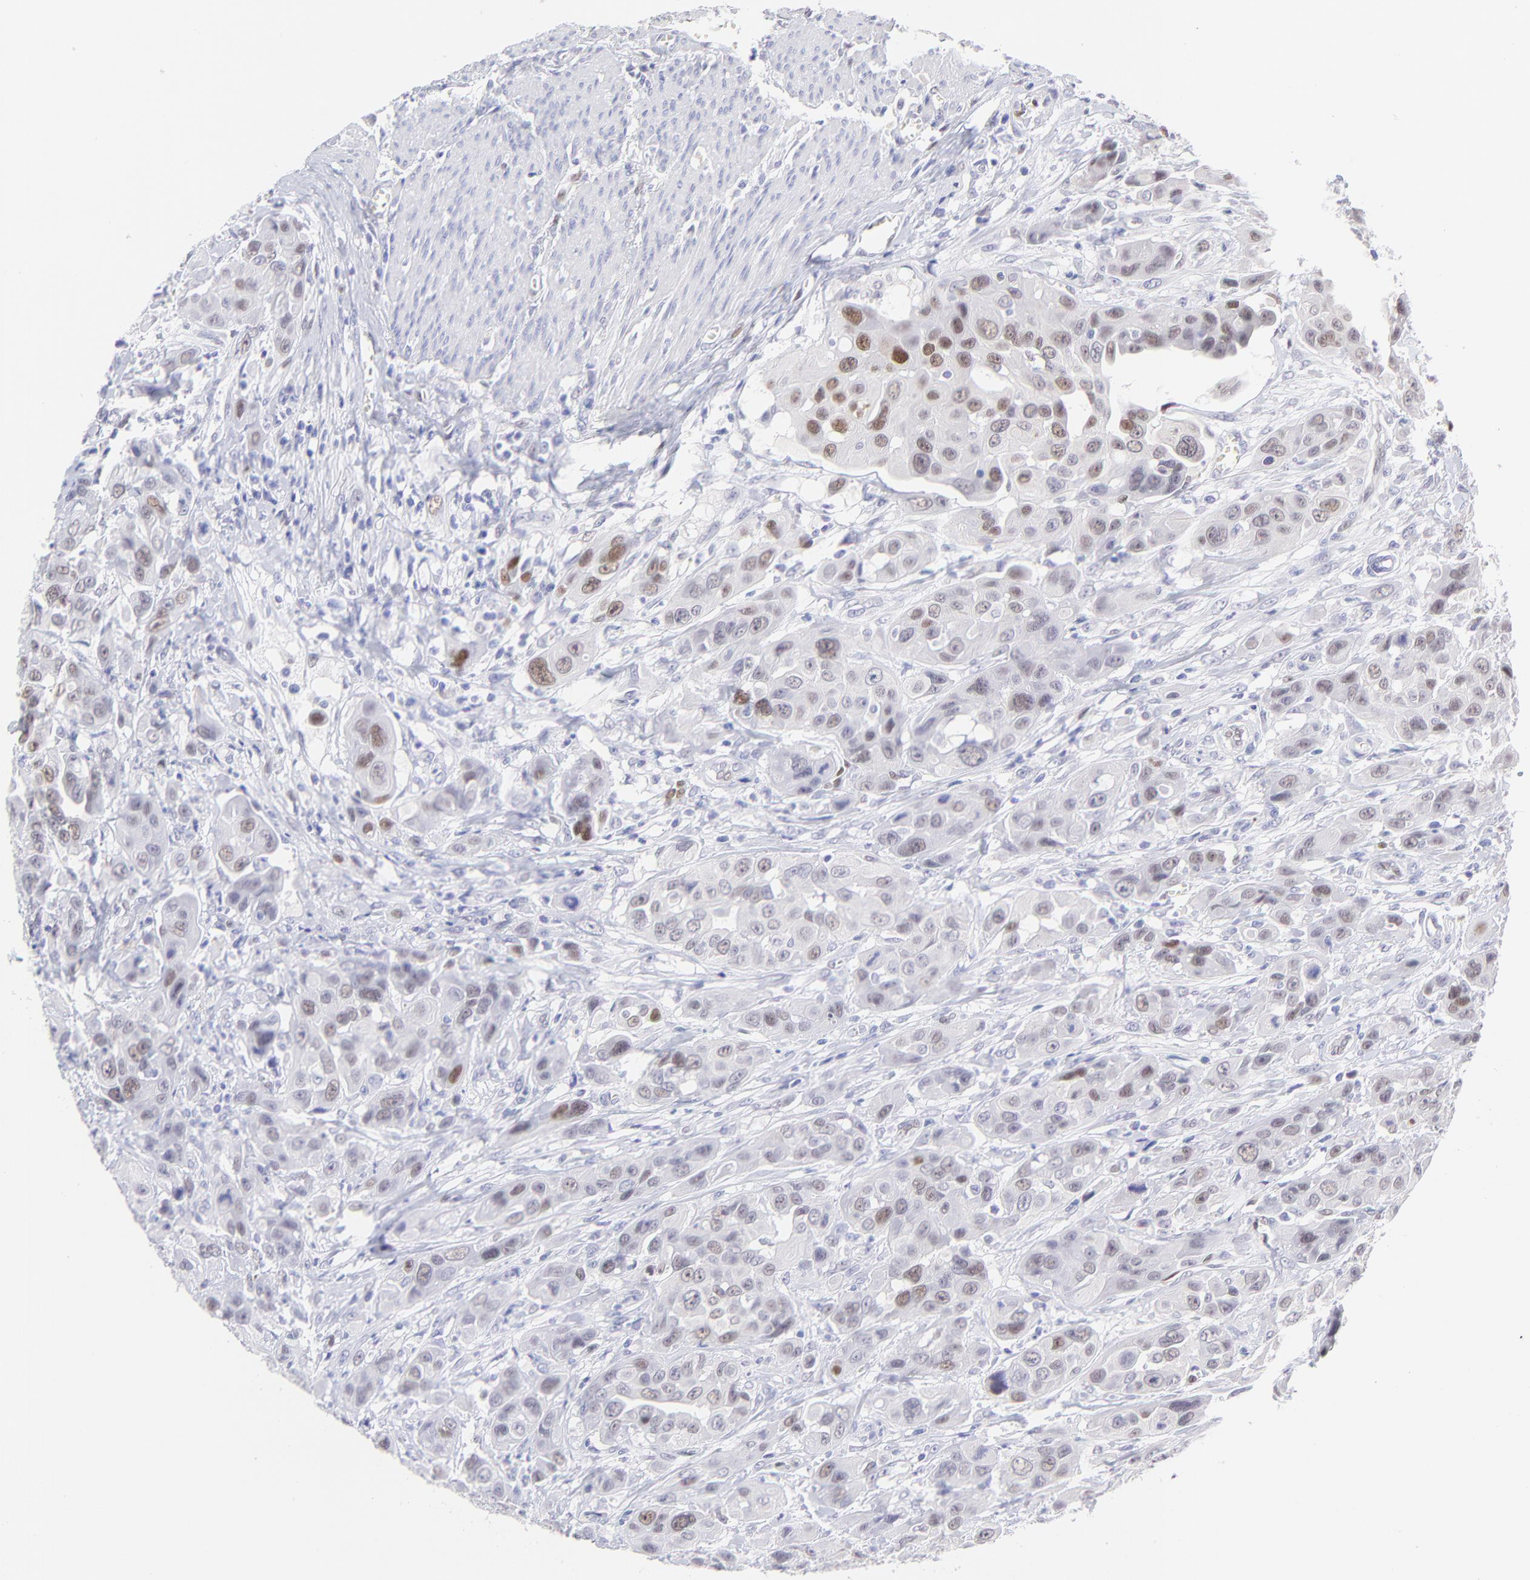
{"staining": {"intensity": "weak", "quantity": "<25%", "location": "nuclear"}, "tissue": "urothelial cancer", "cell_type": "Tumor cells", "image_type": "cancer", "snomed": [{"axis": "morphology", "description": "Urothelial carcinoma, High grade"}, {"axis": "topography", "description": "Urinary bladder"}], "caption": "Immunohistochemistry image of neoplastic tissue: human urothelial cancer stained with DAB shows no significant protein staining in tumor cells.", "gene": "KLF4", "patient": {"sex": "male", "age": 73}}